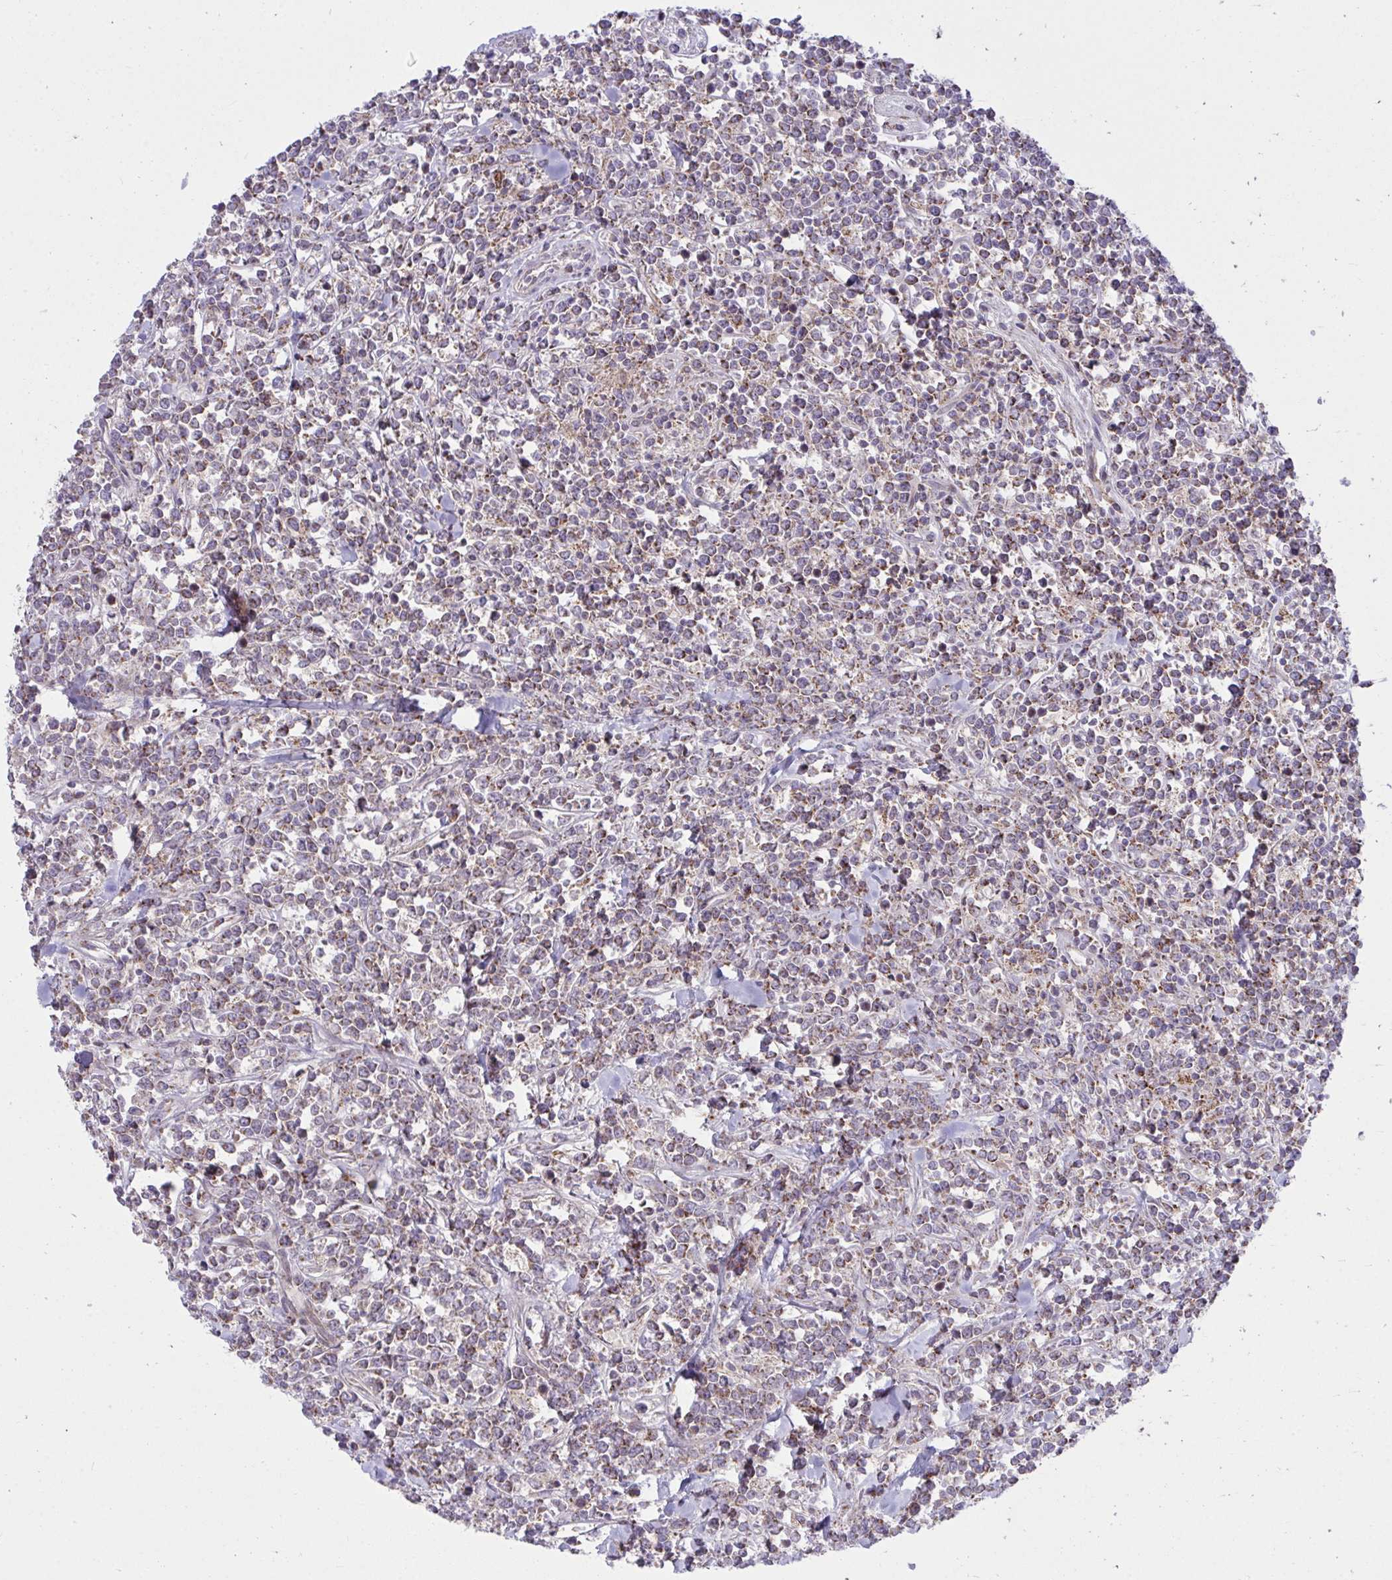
{"staining": {"intensity": "weak", "quantity": "25%-75%", "location": "cytoplasmic/membranous"}, "tissue": "lymphoma", "cell_type": "Tumor cells", "image_type": "cancer", "snomed": [{"axis": "morphology", "description": "Malignant lymphoma, non-Hodgkin's type, High grade"}, {"axis": "topography", "description": "Small intestine"}, {"axis": "topography", "description": "Colon"}], "caption": "Immunohistochemical staining of human high-grade malignant lymphoma, non-Hodgkin's type reveals low levels of weak cytoplasmic/membranous protein staining in approximately 25%-75% of tumor cells.", "gene": "C16orf54", "patient": {"sex": "male", "age": 8}}